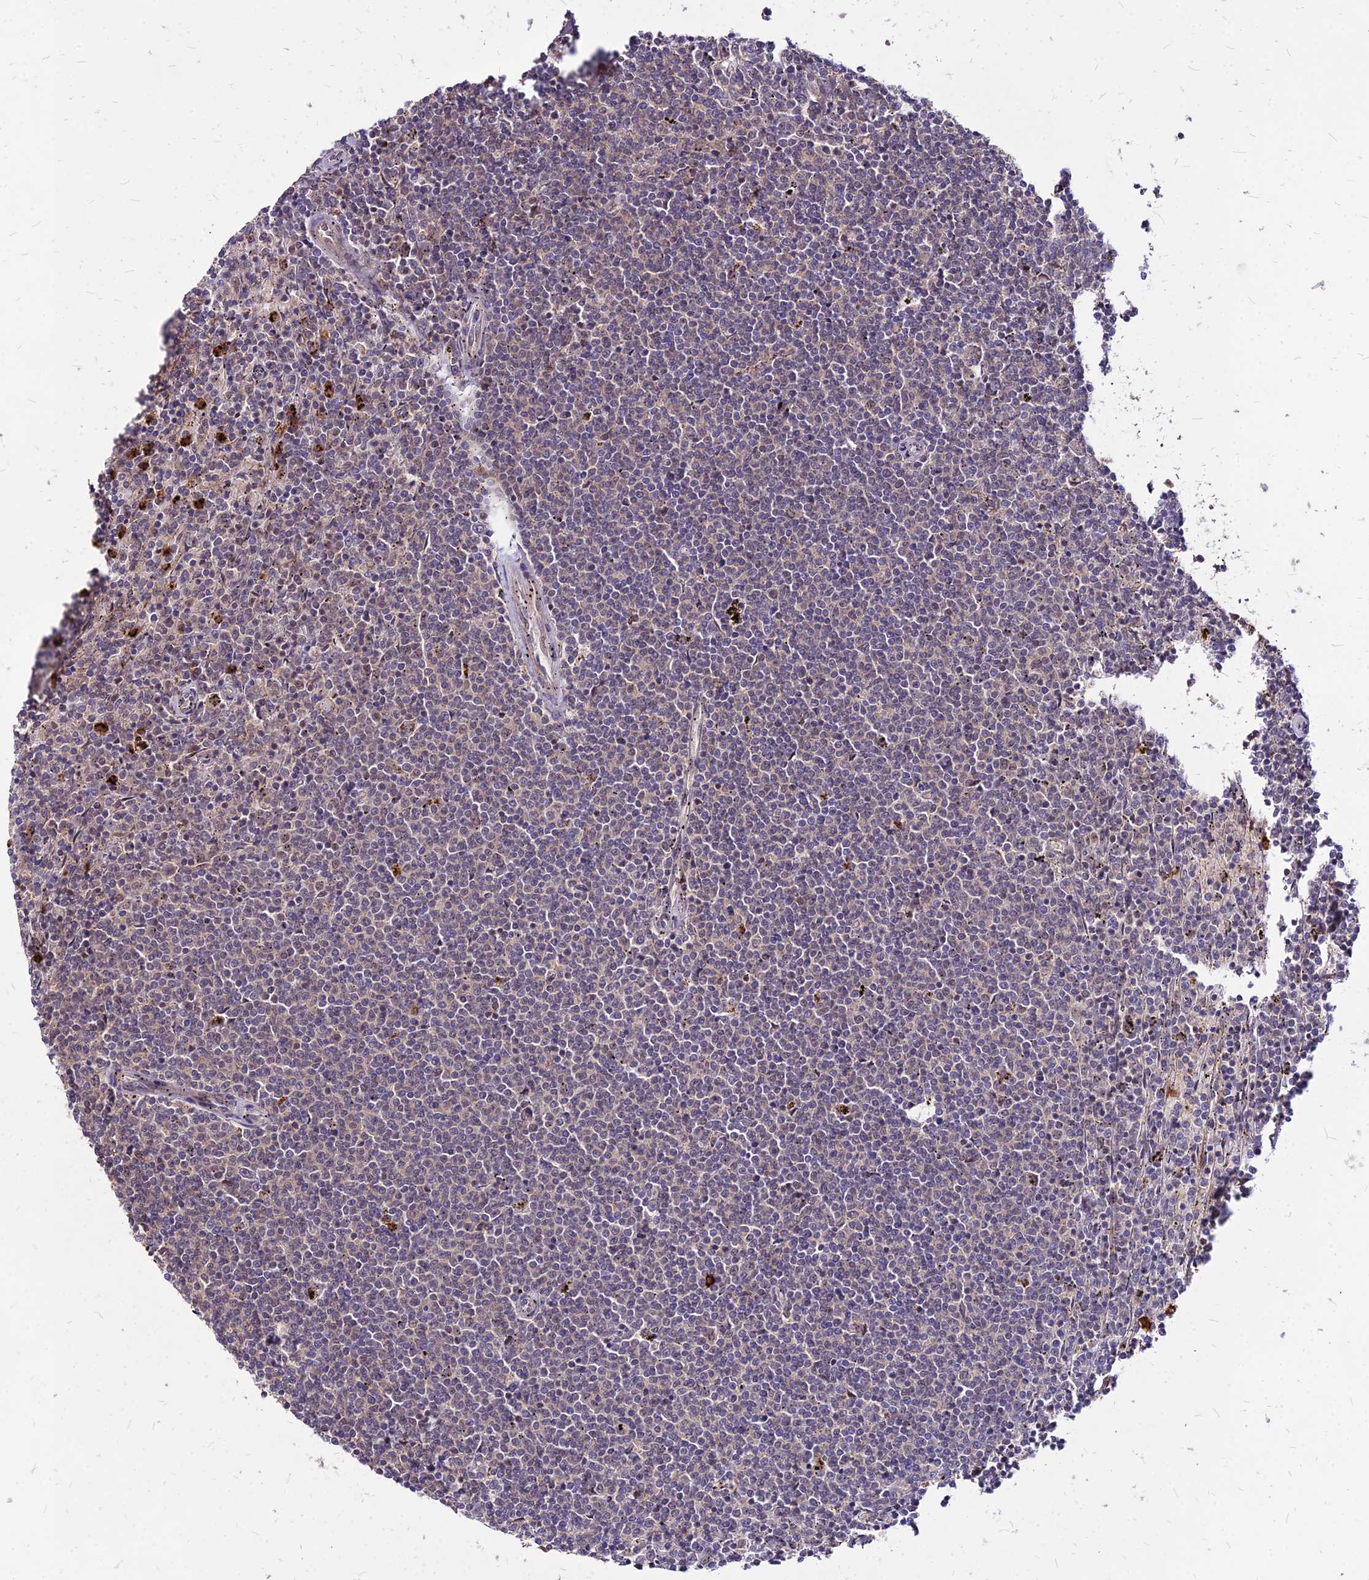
{"staining": {"intensity": "weak", "quantity": "25%-75%", "location": "nuclear"}, "tissue": "lymphoma", "cell_type": "Tumor cells", "image_type": "cancer", "snomed": [{"axis": "morphology", "description": "Malignant lymphoma, non-Hodgkin's type, Low grade"}, {"axis": "topography", "description": "Spleen"}], "caption": "A micrograph showing weak nuclear positivity in about 25%-75% of tumor cells in malignant lymphoma, non-Hodgkin's type (low-grade), as visualized by brown immunohistochemical staining.", "gene": "APBA3", "patient": {"sex": "female", "age": 50}}